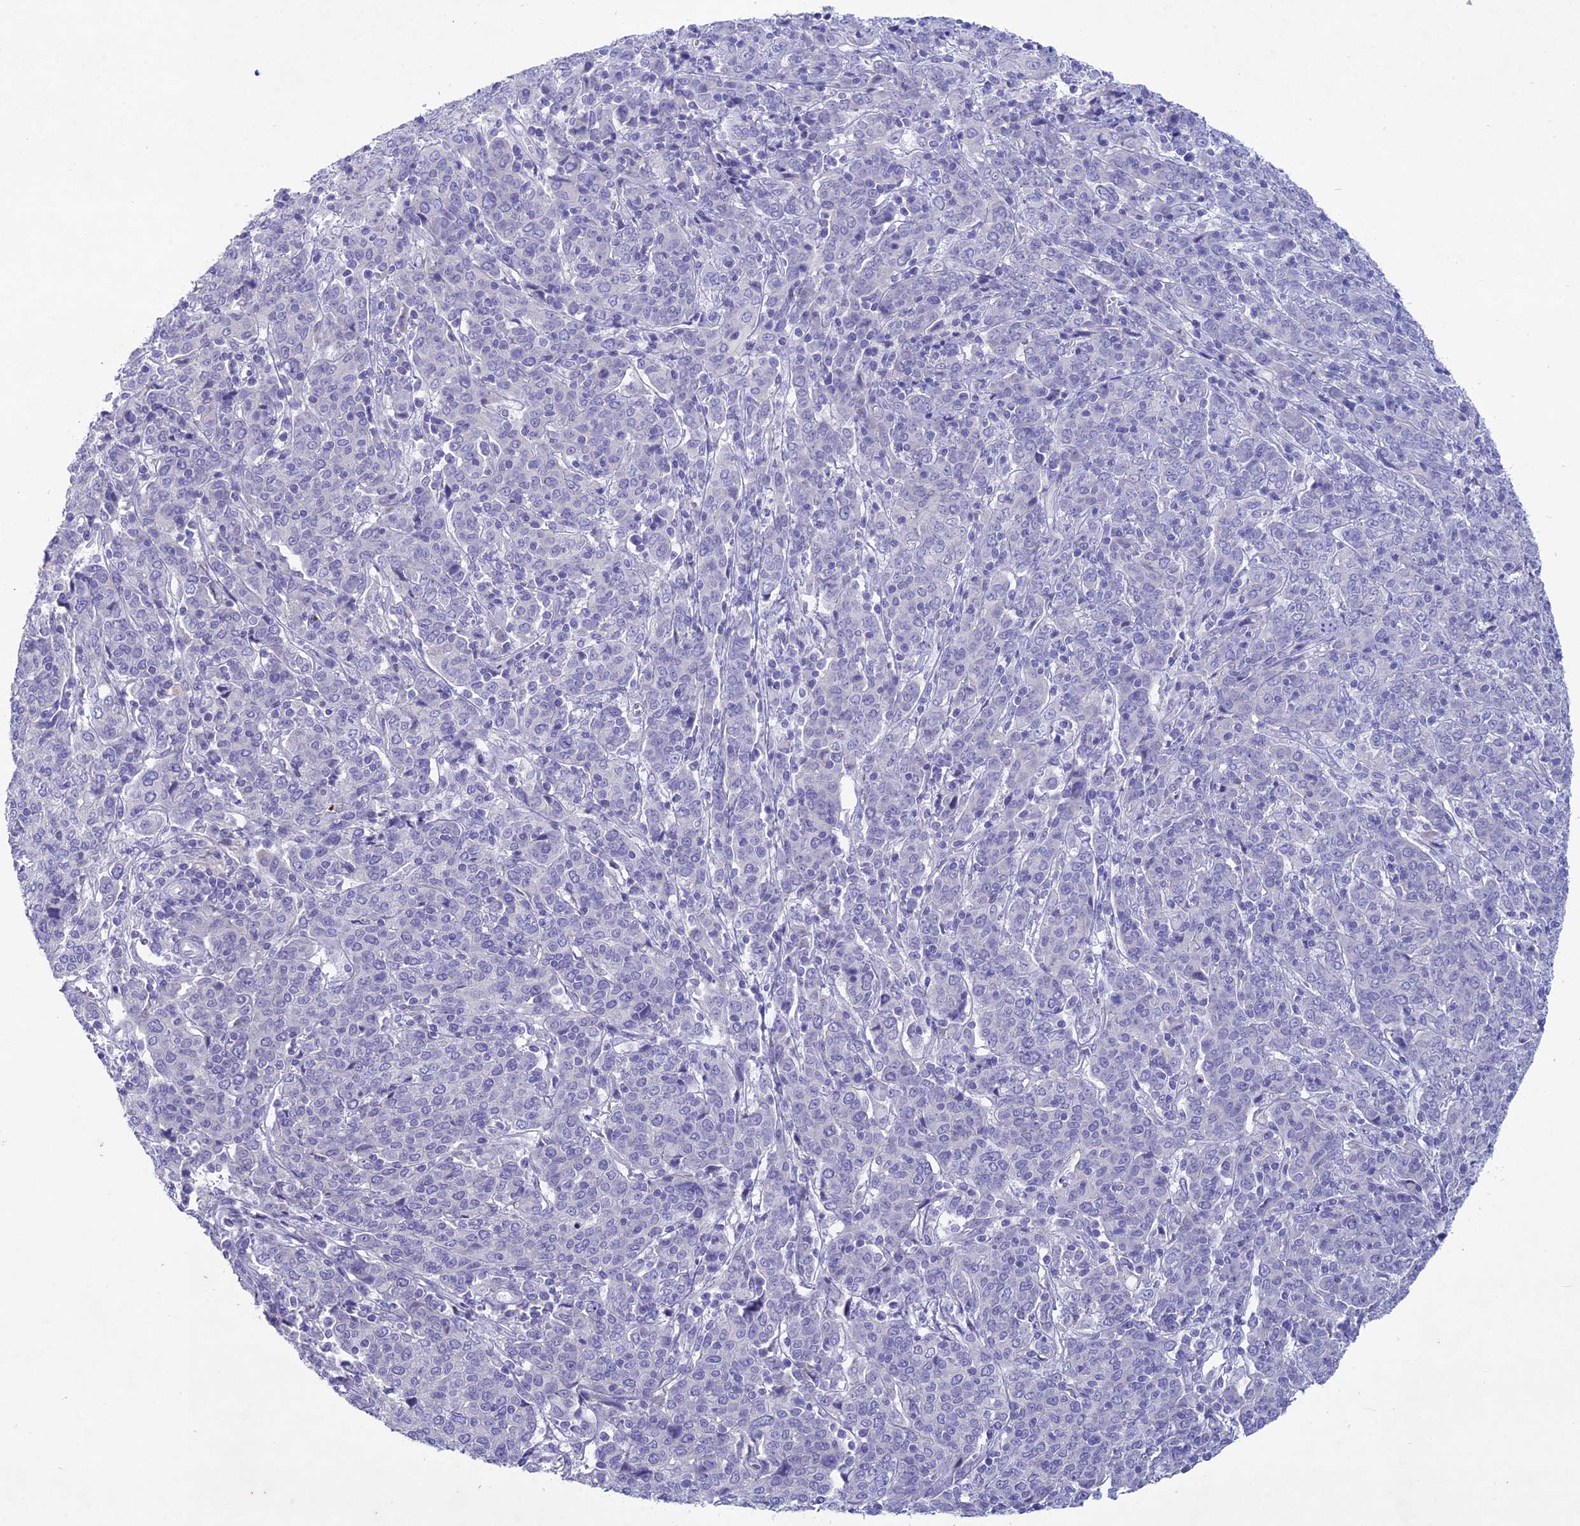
{"staining": {"intensity": "negative", "quantity": "none", "location": "none"}, "tissue": "cervical cancer", "cell_type": "Tumor cells", "image_type": "cancer", "snomed": [{"axis": "morphology", "description": "Squamous cell carcinoma, NOS"}, {"axis": "topography", "description": "Cervix"}], "caption": "IHC of cervical squamous cell carcinoma shows no expression in tumor cells.", "gene": "BTBD19", "patient": {"sex": "female", "age": 67}}